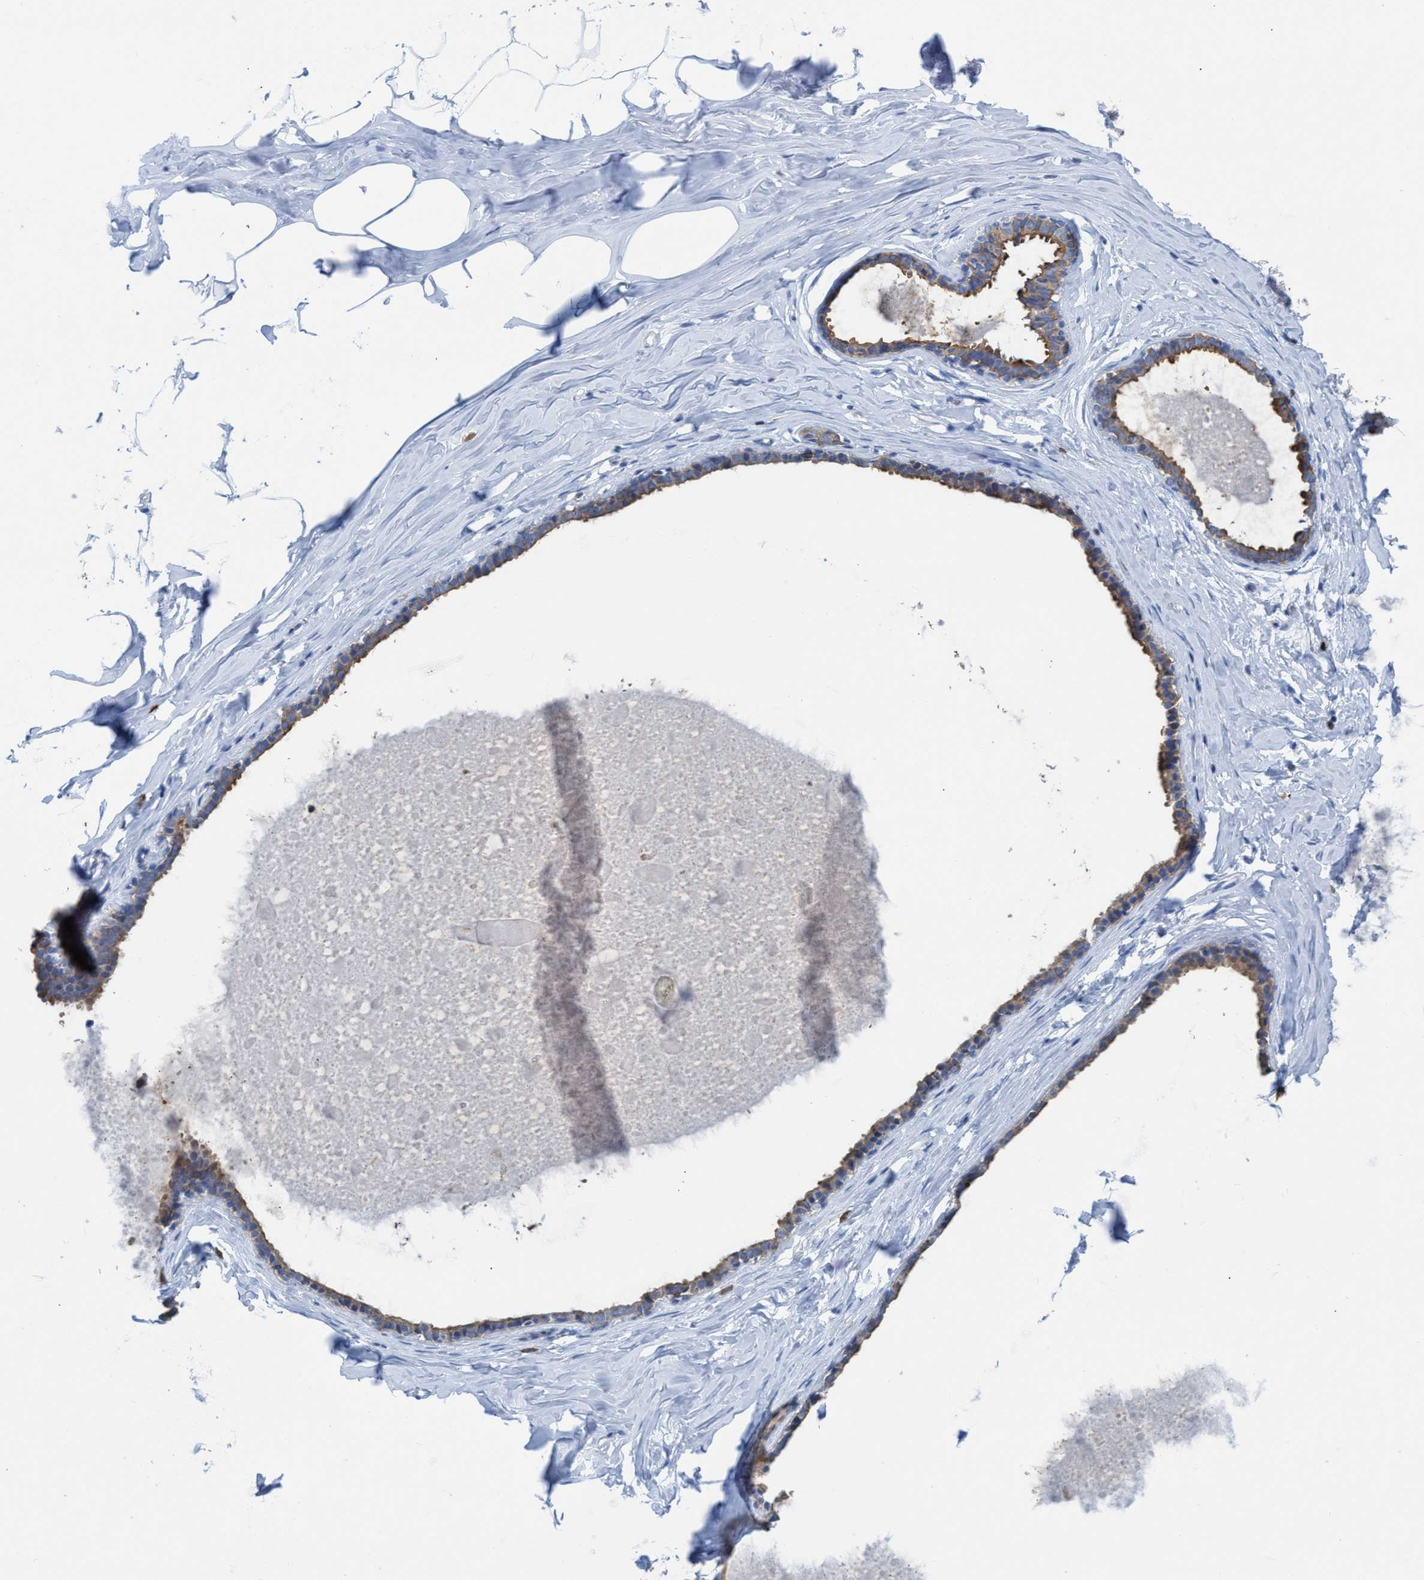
{"staining": {"intensity": "negative", "quantity": "none", "location": "none"}, "tissue": "adipose tissue", "cell_type": "Adipocytes", "image_type": "normal", "snomed": [{"axis": "morphology", "description": "Normal tissue, NOS"}, {"axis": "morphology", "description": "Fibrosis, NOS"}, {"axis": "topography", "description": "Breast"}, {"axis": "topography", "description": "Adipose tissue"}], "caption": "IHC image of benign adipose tissue: human adipose tissue stained with DAB (3,3'-diaminobenzidine) demonstrates no significant protein staining in adipocytes.", "gene": "EZR", "patient": {"sex": "female", "age": 39}}